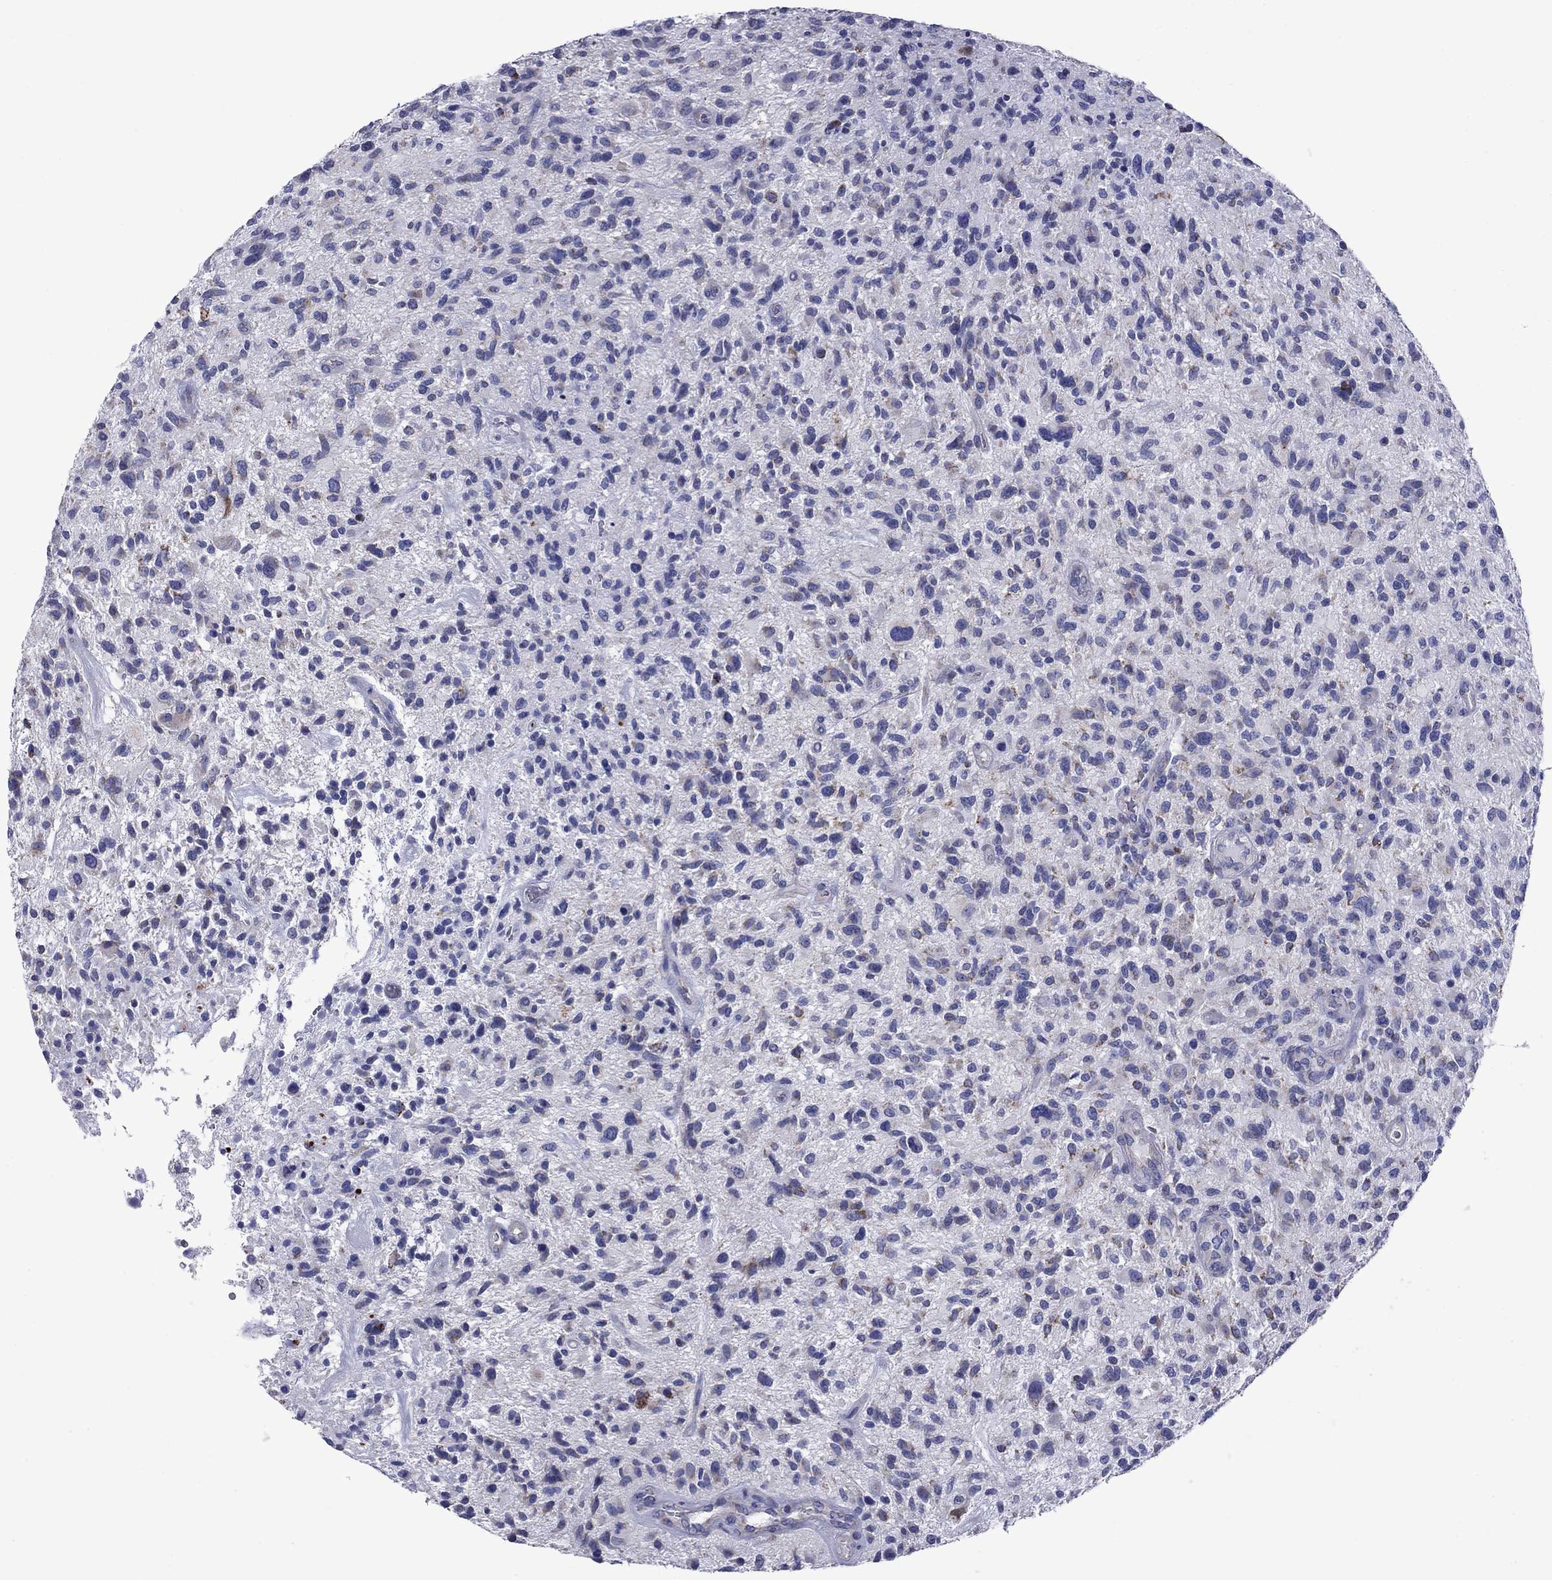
{"staining": {"intensity": "negative", "quantity": "none", "location": "none"}, "tissue": "glioma", "cell_type": "Tumor cells", "image_type": "cancer", "snomed": [{"axis": "morphology", "description": "Glioma, malignant, High grade"}, {"axis": "topography", "description": "Brain"}], "caption": "Human glioma stained for a protein using immunohistochemistry shows no positivity in tumor cells.", "gene": "ACADSB", "patient": {"sex": "male", "age": 47}}